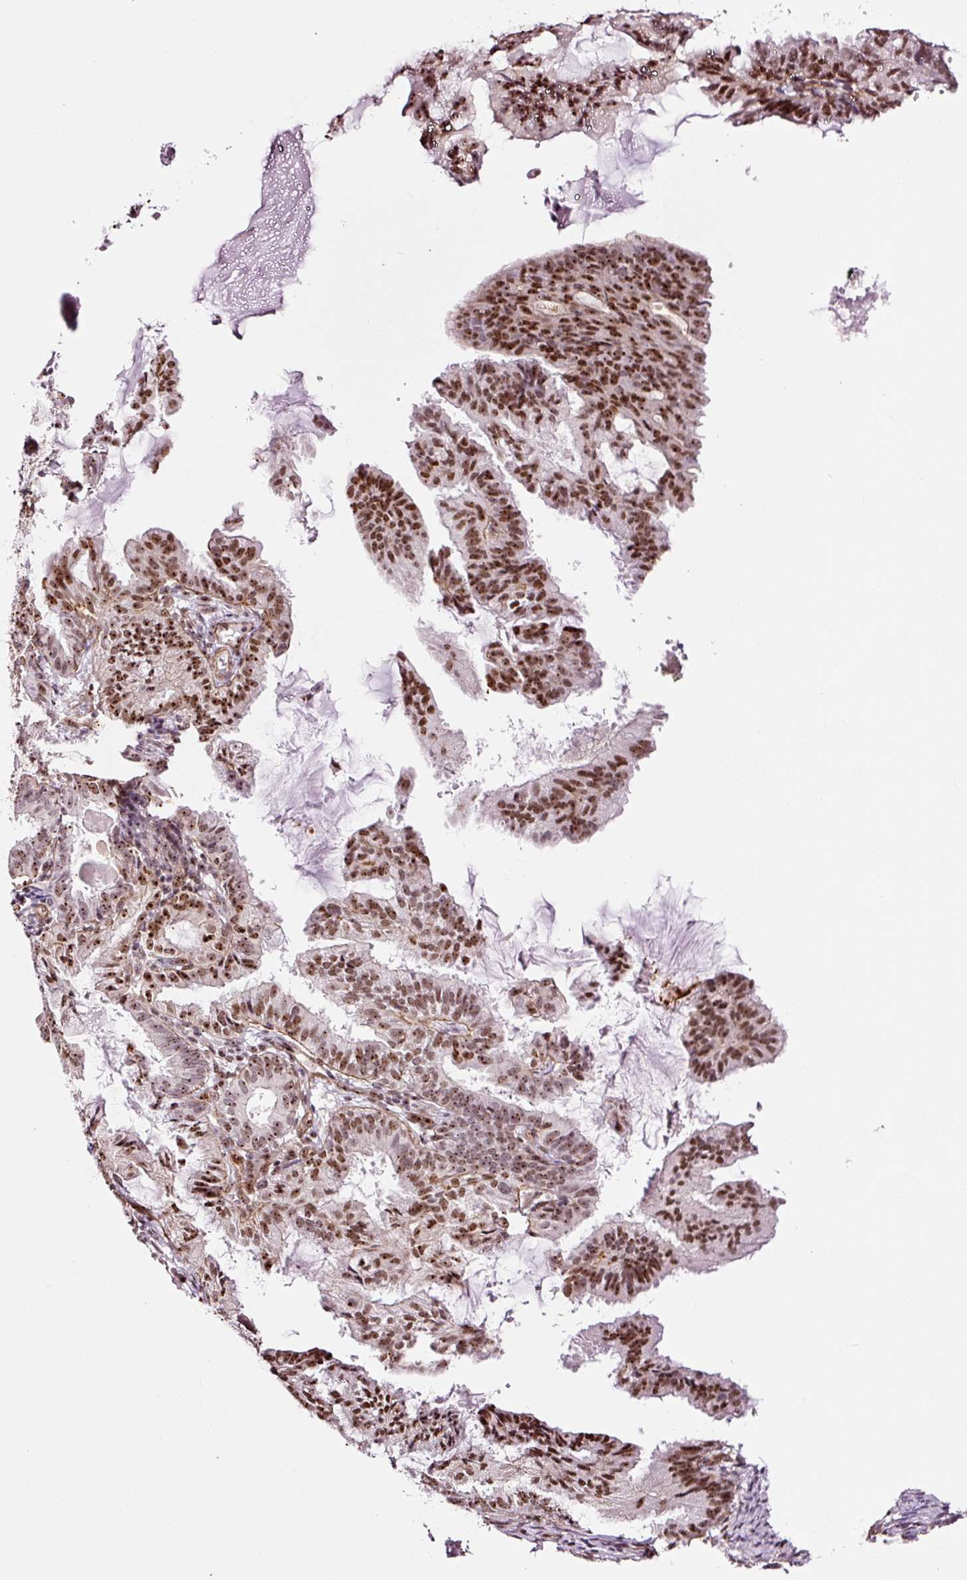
{"staining": {"intensity": "strong", "quantity": ">75%", "location": "nuclear"}, "tissue": "endometrial cancer", "cell_type": "Tumor cells", "image_type": "cancer", "snomed": [{"axis": "morphology", "description": "Adenocarcinoma, NOS"}, {"axis": "topography", "description": "Endometrium"}], "caption": "Endometrial cancer was stained to show a protein in brown. There is high levels of strong nuclear positivity in approximately >75% of tumor cells.", "gene": "GNL3", "patient": {"sex": "female", "age": 86}}